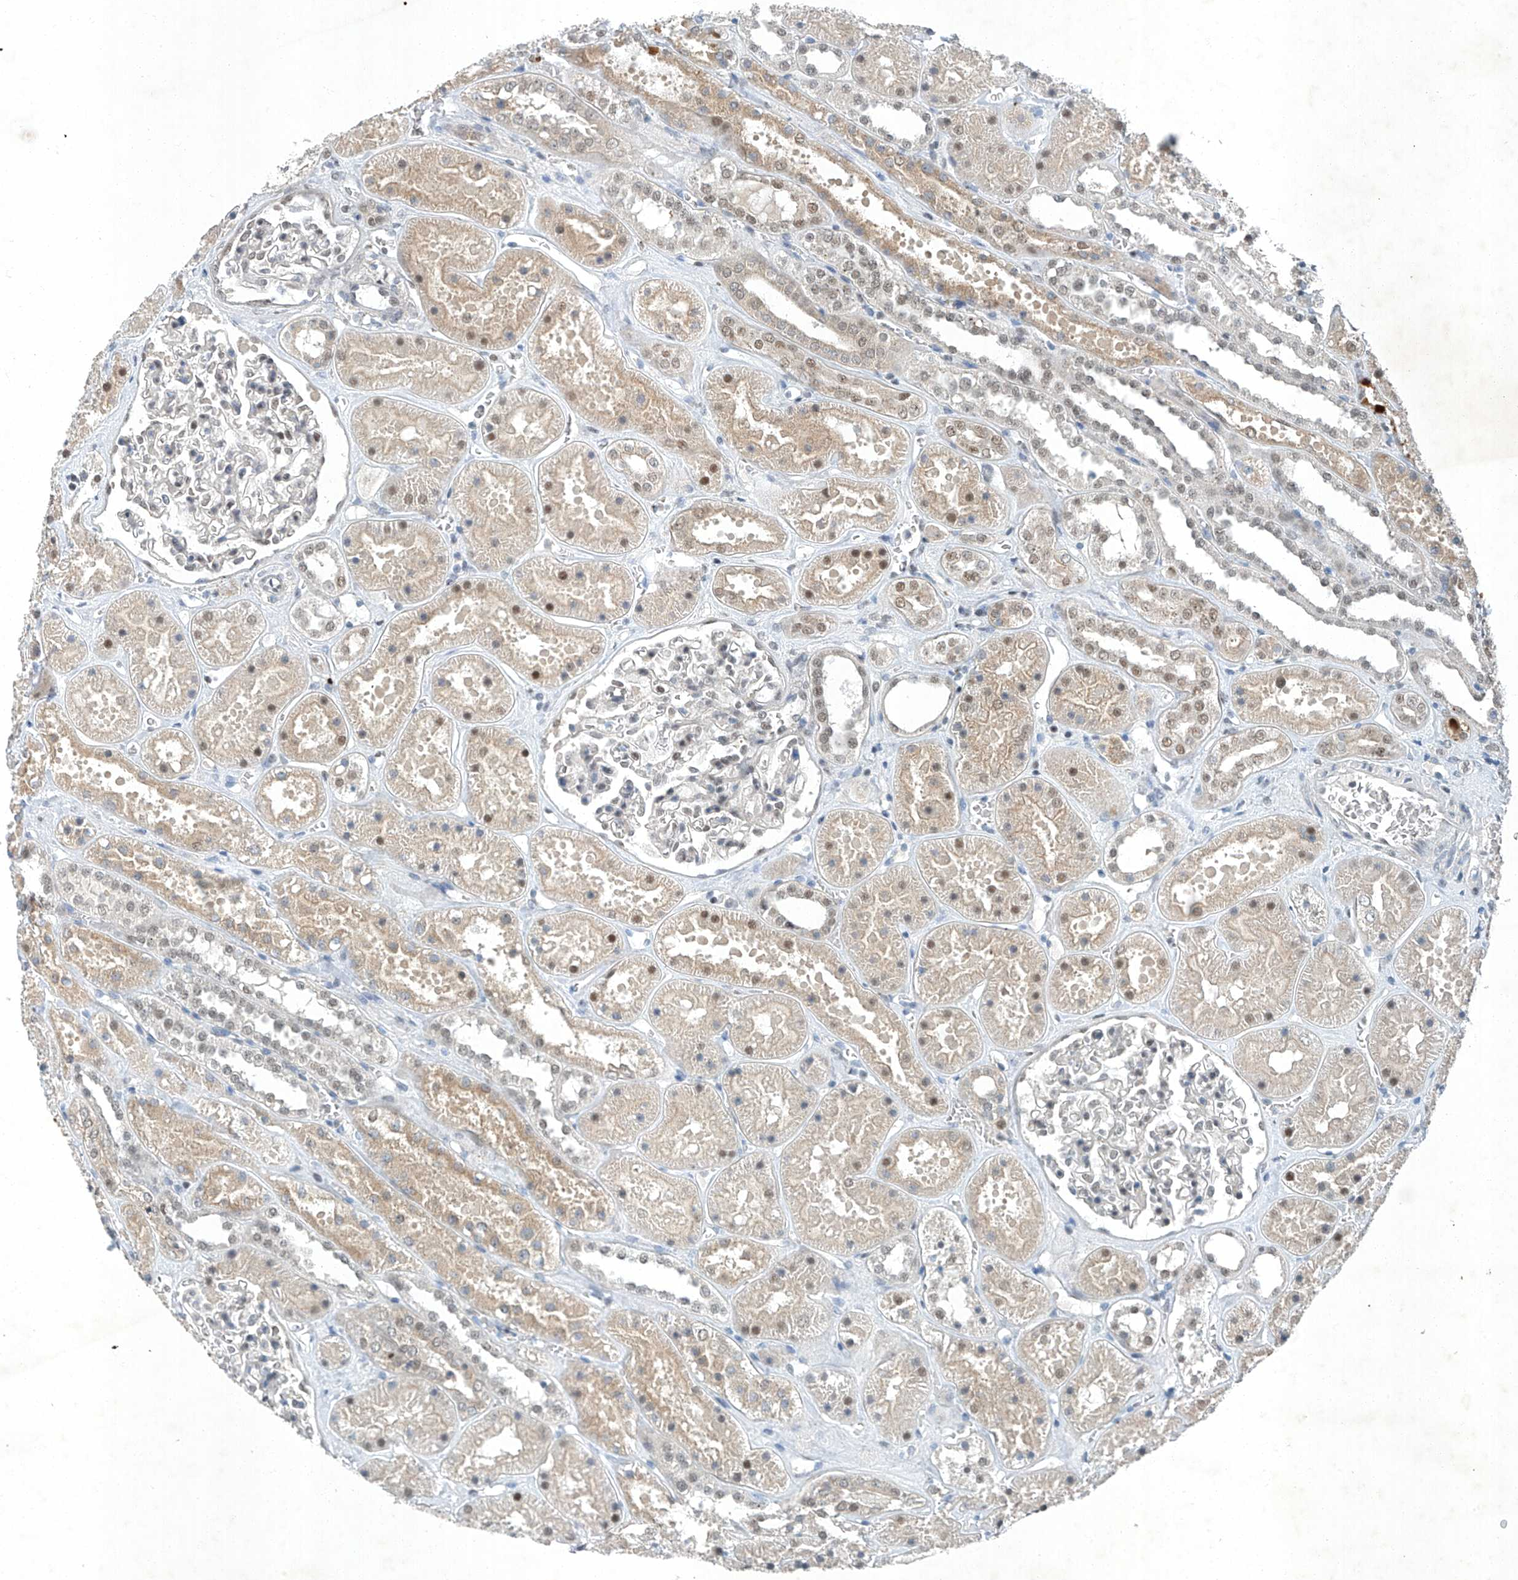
{"staining": {"intensity": "weak", "quantity": "<25%", "location": "nuclear"}, "tissue": "kidney", "cell_type": "Cells in glomeruli", "image_type": "normal", "snomed": [{"axis": "morphology", "description": "Normal tissue, NOS"}, {"axis": "topography", "description": "Kidney"}], "caption": "A high-resolution photomicrograph shows immunohistochemistry (IHC) staining of normal kidney, which reveals no significant expression in cells in glomeruli.", "gene": "TAF8", "patient": {"sex": "female", "age": 41}}